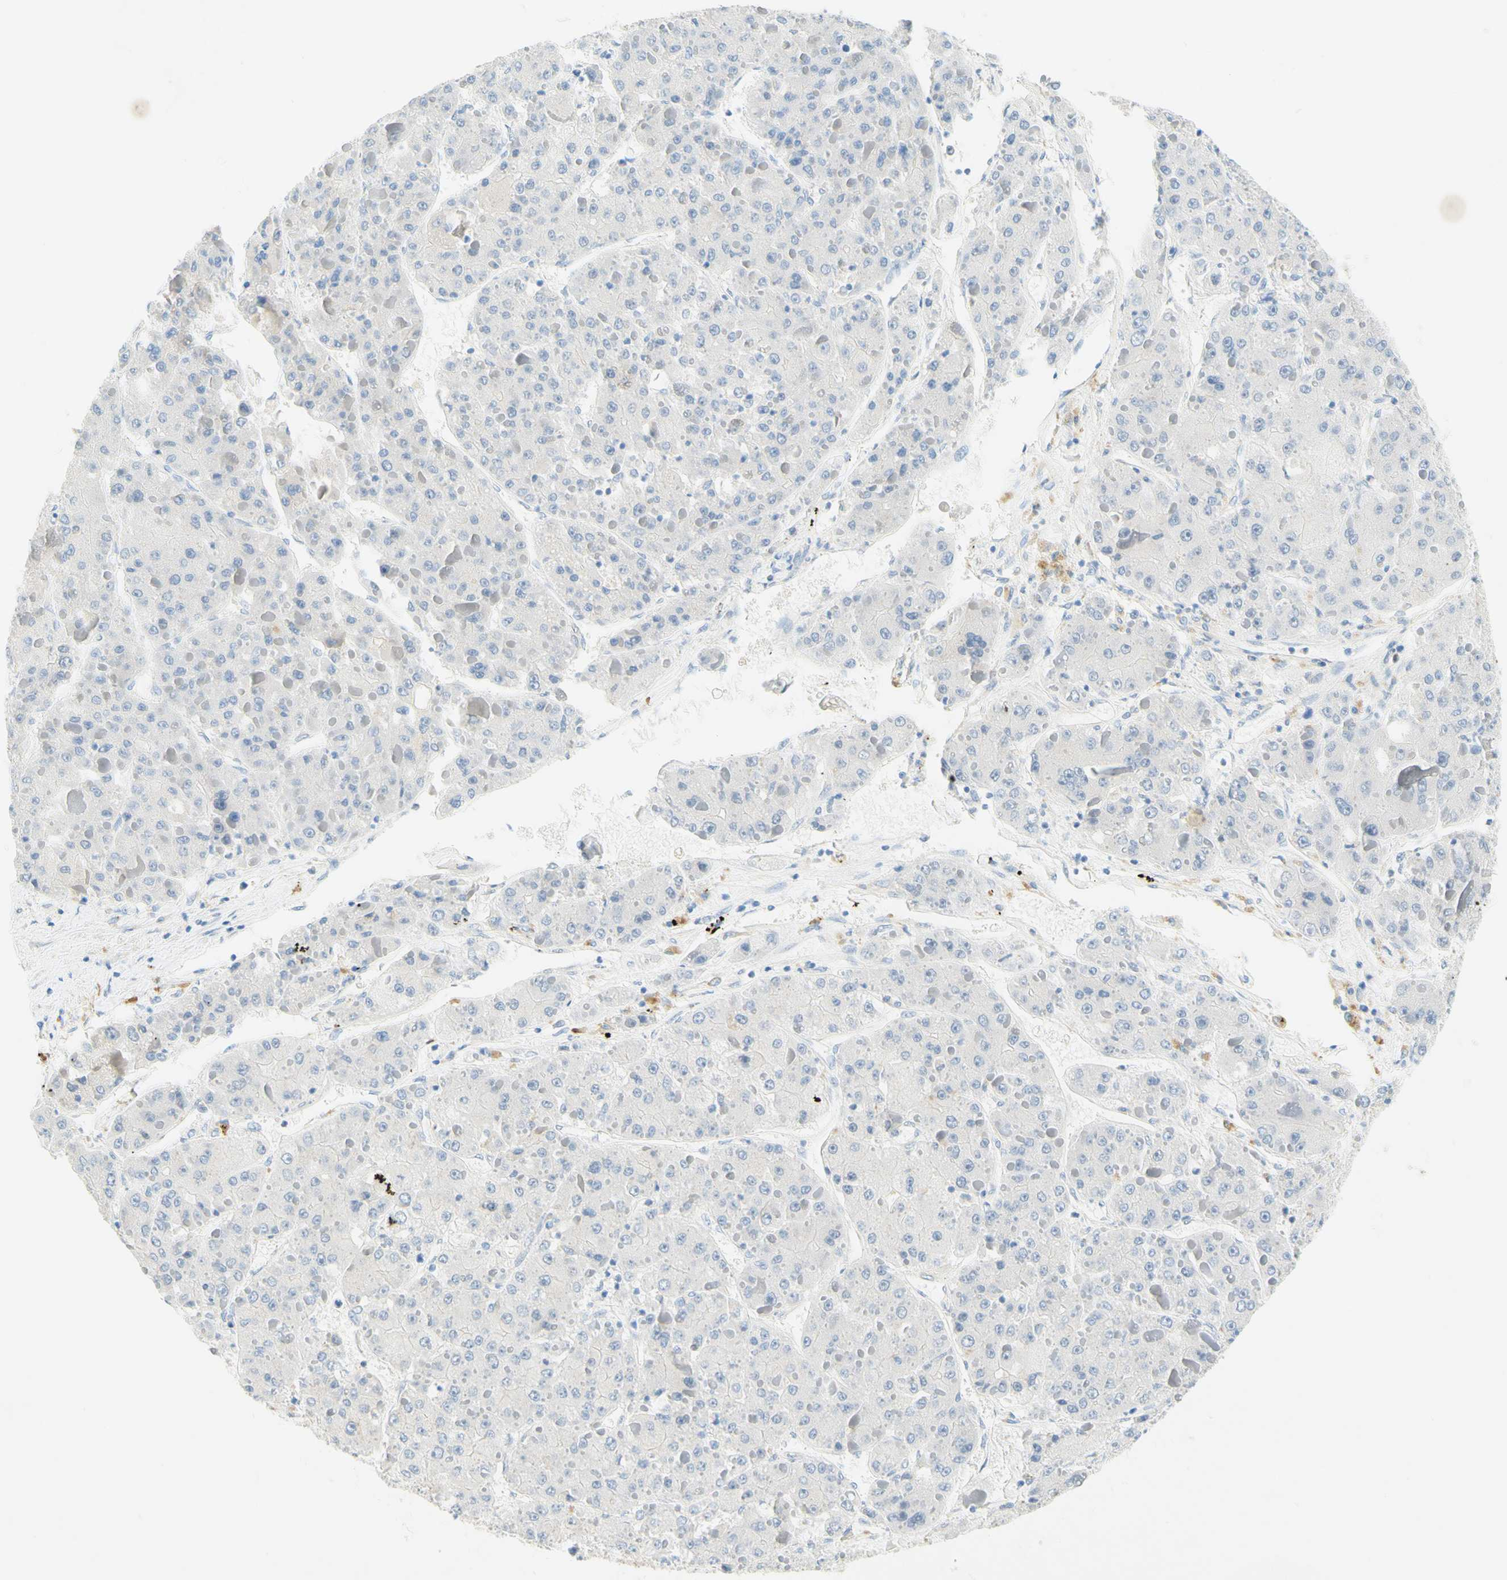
{"staining": {"intensity": "negative", "quantity": "none", "location": "none"}, "tissue": "liver cancer", "cell_type": "Tumor cells", "image_type": "cancer", "snomed": [{"axis": "morphology", "description": "Carcinoma, Hepatocellular, NOS"}, {"axis": "topography", "description": "Liver"}], "caption": "Immunohistochemistry (IHC) of human hepatocellular carcinoma (liver) displays no positivity in tumor cells.", "gene": "ENTREP2", "patient": {"sex": "female", "age": 73}}